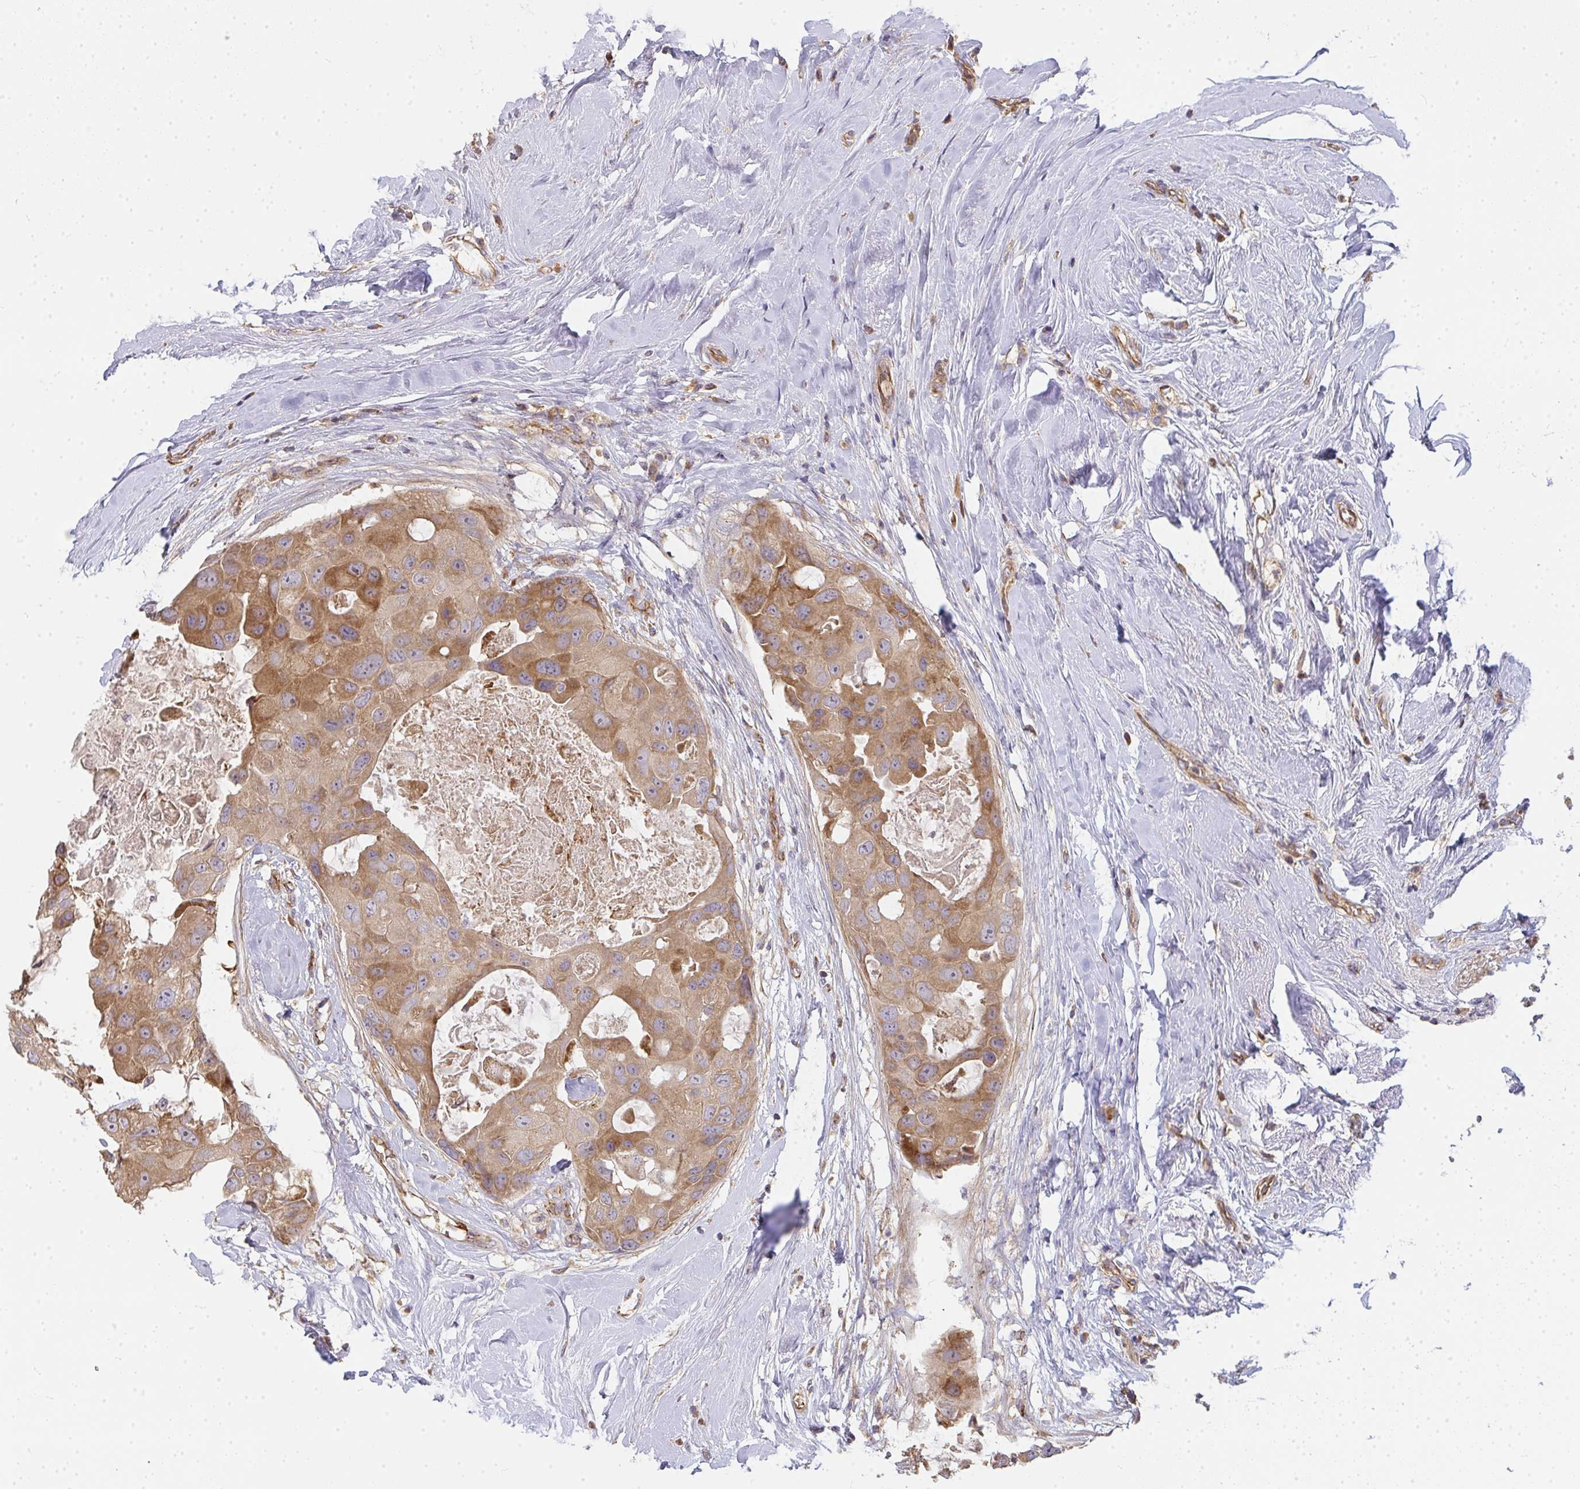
{"staining": {"intensity": "moderate", "quantity": ">75%", "location": "cytoplasmic/membranous"}, "tissue": "breast cancer", "cell_type": "Tumor cells", "image_type": "cancer", "snomed": [{"axis": "morphology", "description": "Duct carcinoma"}, {"axis": "topography", "description": "Breast"}], "caption": "Breast infiltrating ductal carcinoma tissue demonstrates moderate cytoplasmic/membranous staining in about >75% of tumor cells", "gene": "B4GALT6", "patient": {"sex": "female", "age": 43}}